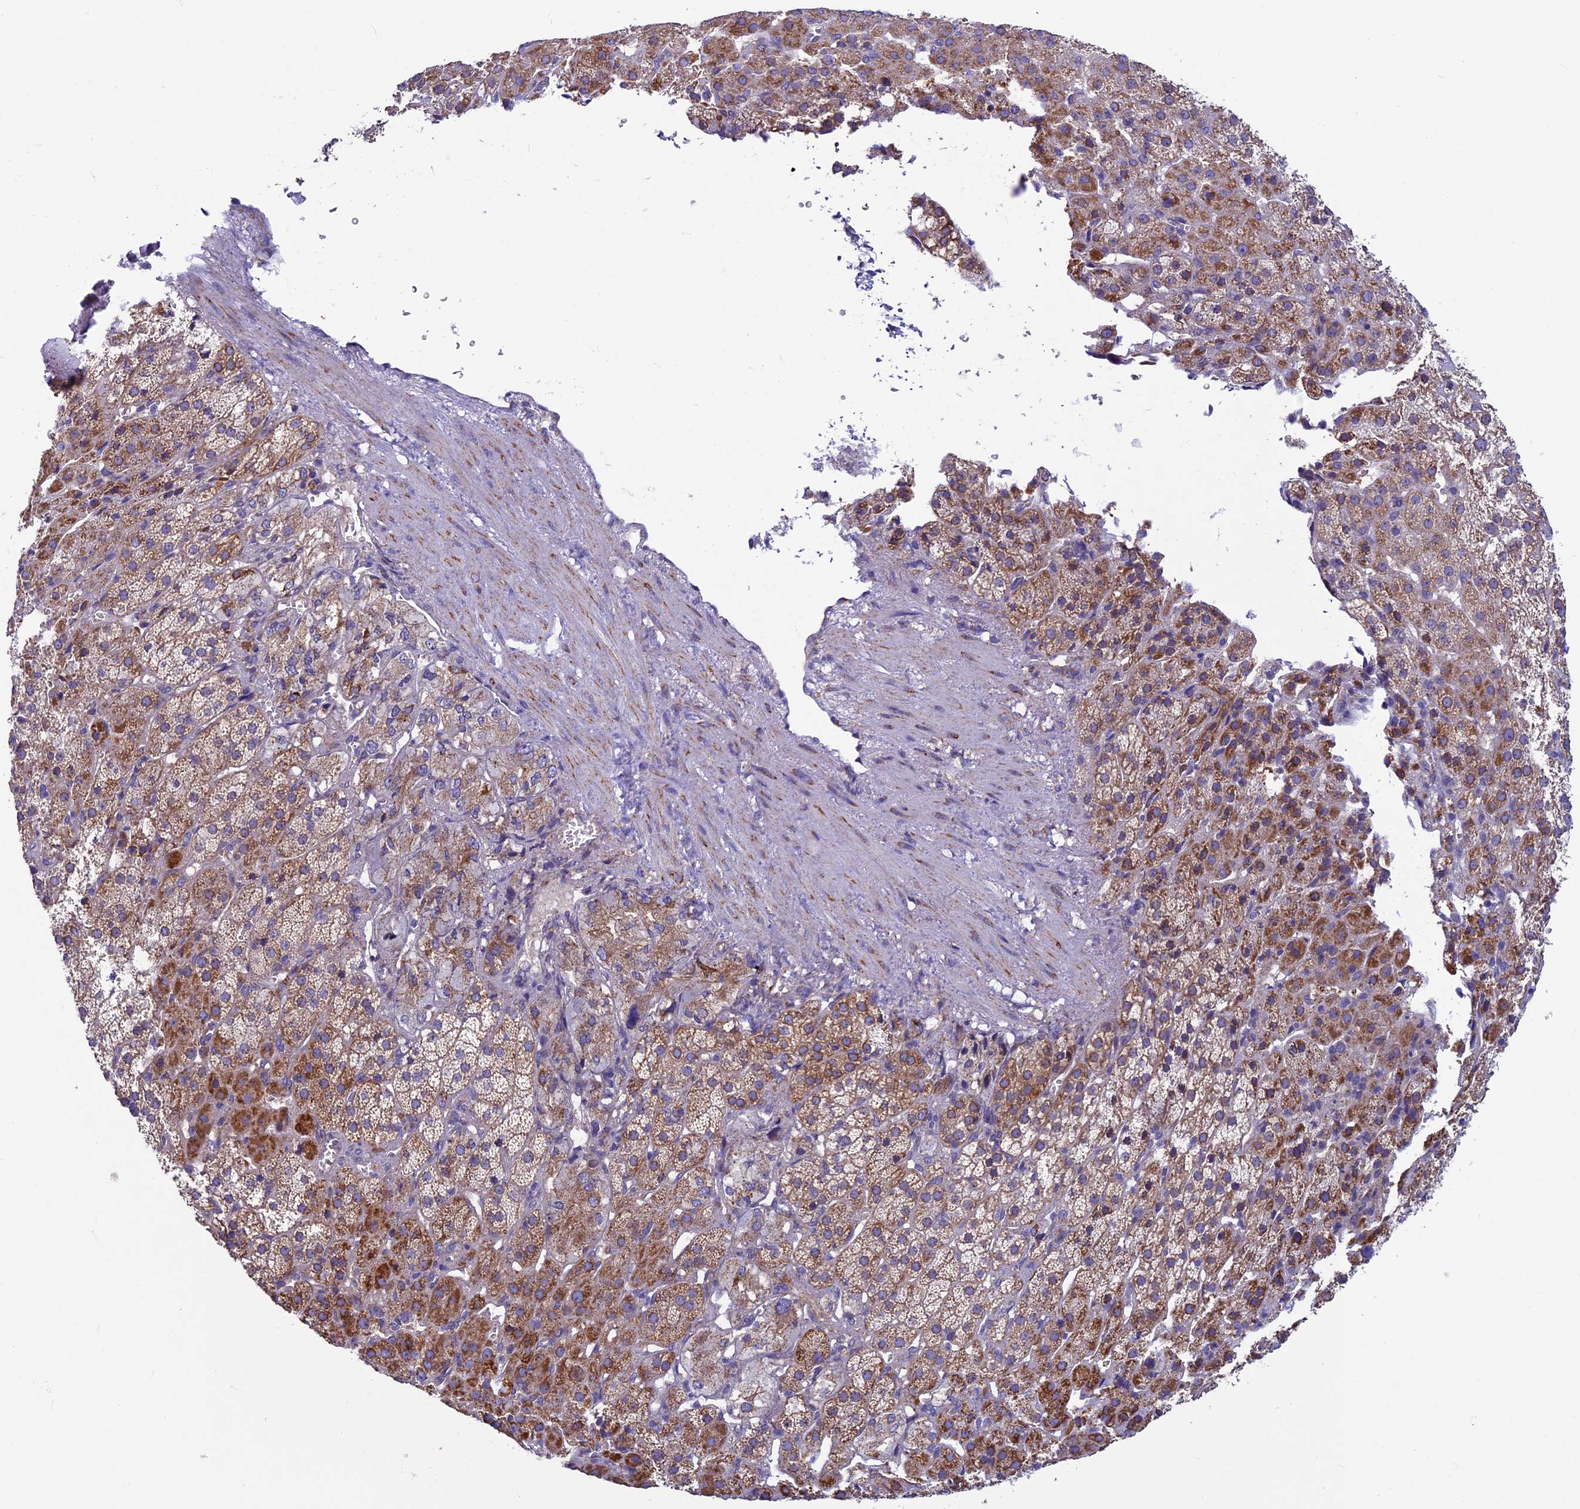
{"staining": {"intensity": "moderate", "quantity": ">75%", "location": "cytoplasmic/membranous"}, "tissue": "adrenal gland", "cell_type": "Glandular cells", "image_type": "normal", "snomed": [{"axis": "morphology", "description": "Normal tissue, NOS"}, {"axis": "topography", "description": "Adrenal gland"}], "caption": "The photomicrograph shows staining of unremarkable adrenal gland, revealing moderate cytoplasmic/membranous protein staining (brown color) within glandular cells. (Brightfield microscopy of DAB IHC at high magnification).", "gene": "MFSD12", "patient": {"sex": "female", "age": 57}}